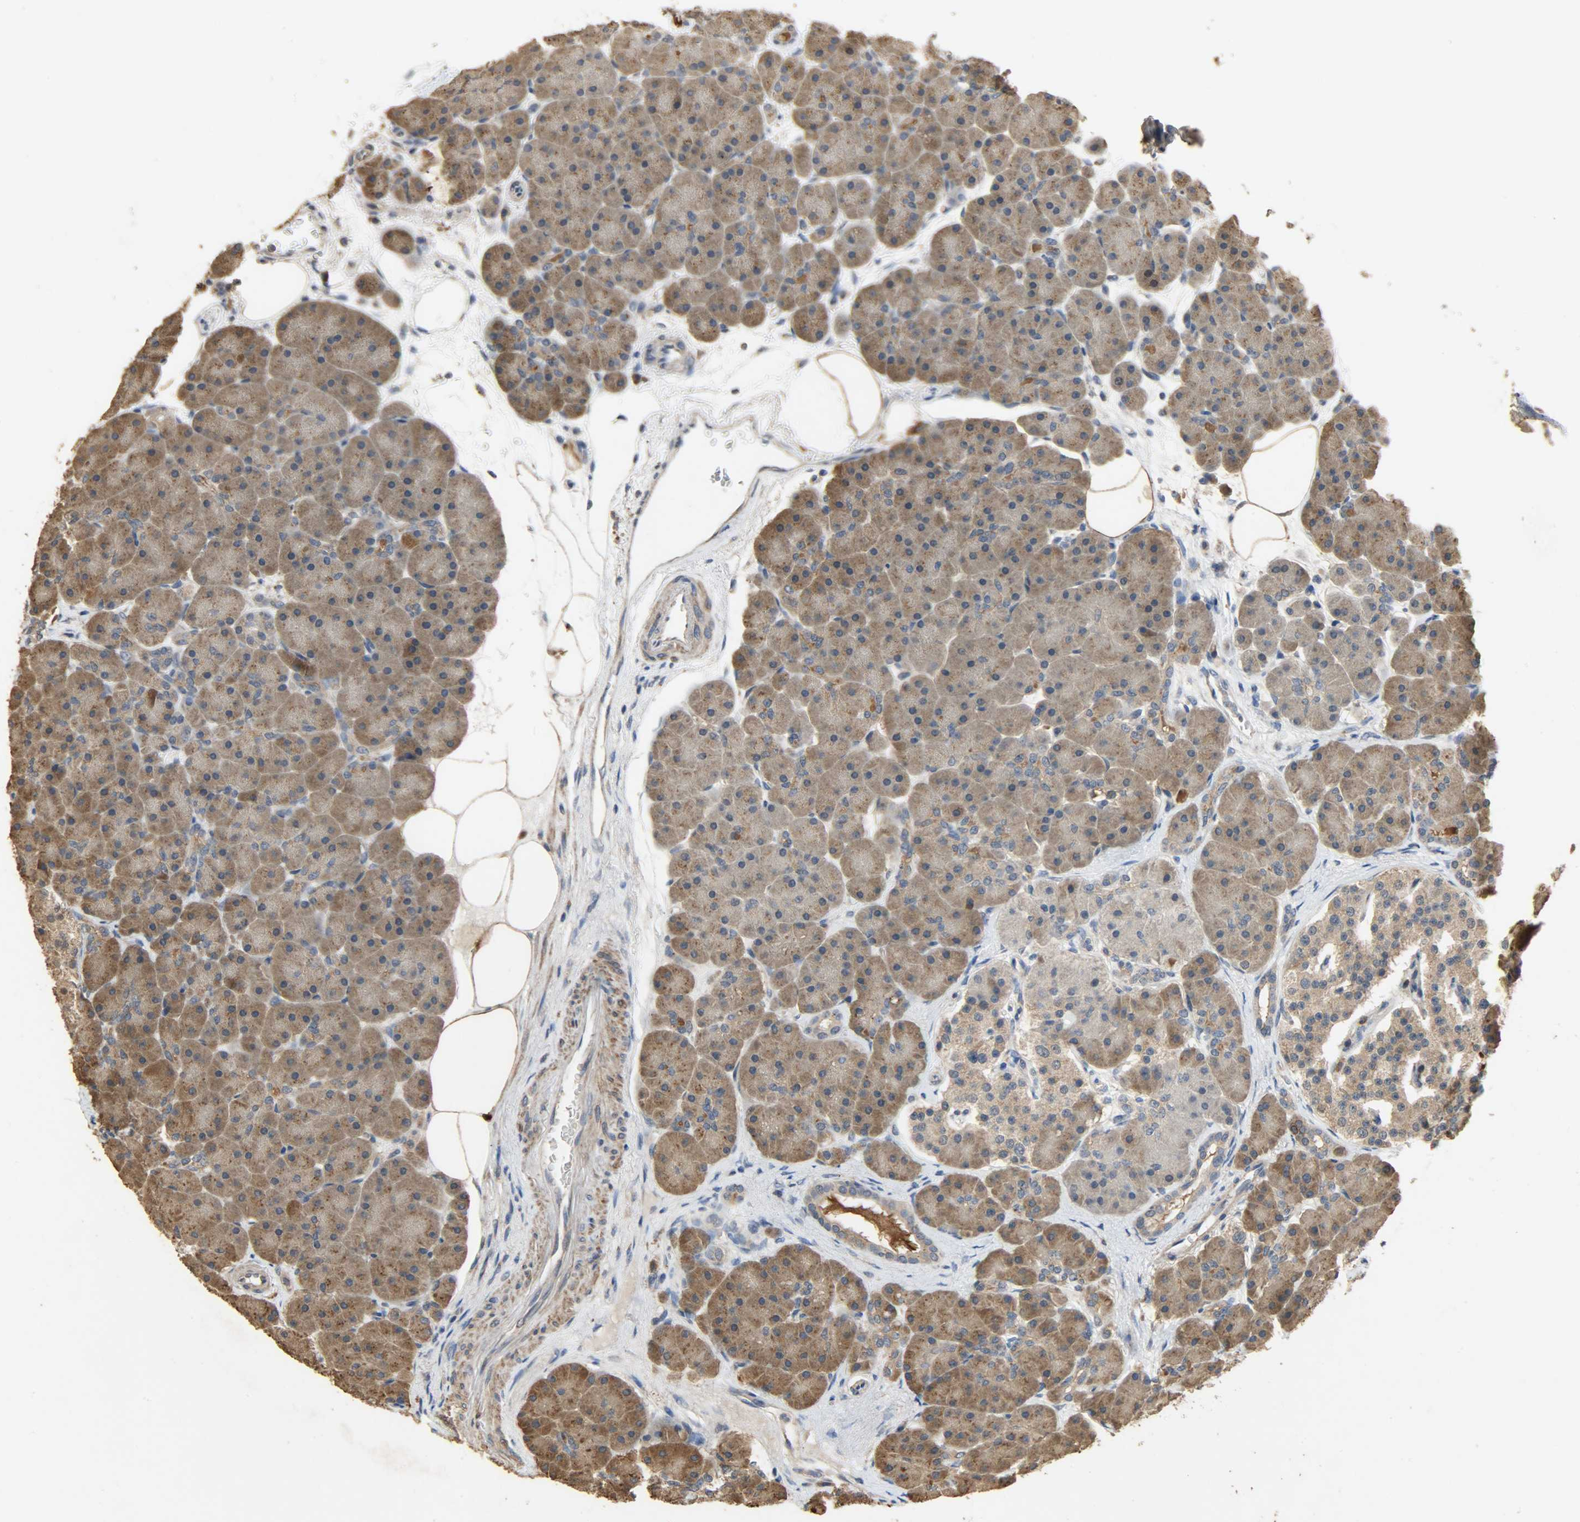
{"staining": {"intensity": "moderate", "quantity": ">75%", "location": "cytoplasmic/membranous"}, "tissue": "pancreas", "cell_type": "Exocrine glandular cells", "image_type": "normal", "snomed": [{"axis": "morphology", "description": "Normal tissue, NOS"}, {"axis": "topography", "description": "Pancreas"}], "caption": "This is a photomicrograph of immunohistochemistry staining of benign pancreas, which shows moderate staining in the cytoplasmic/membranous of exocrine glandular cells.", "gene": "CDKN2C", "patient": {"sex": "male", "age": 66}}